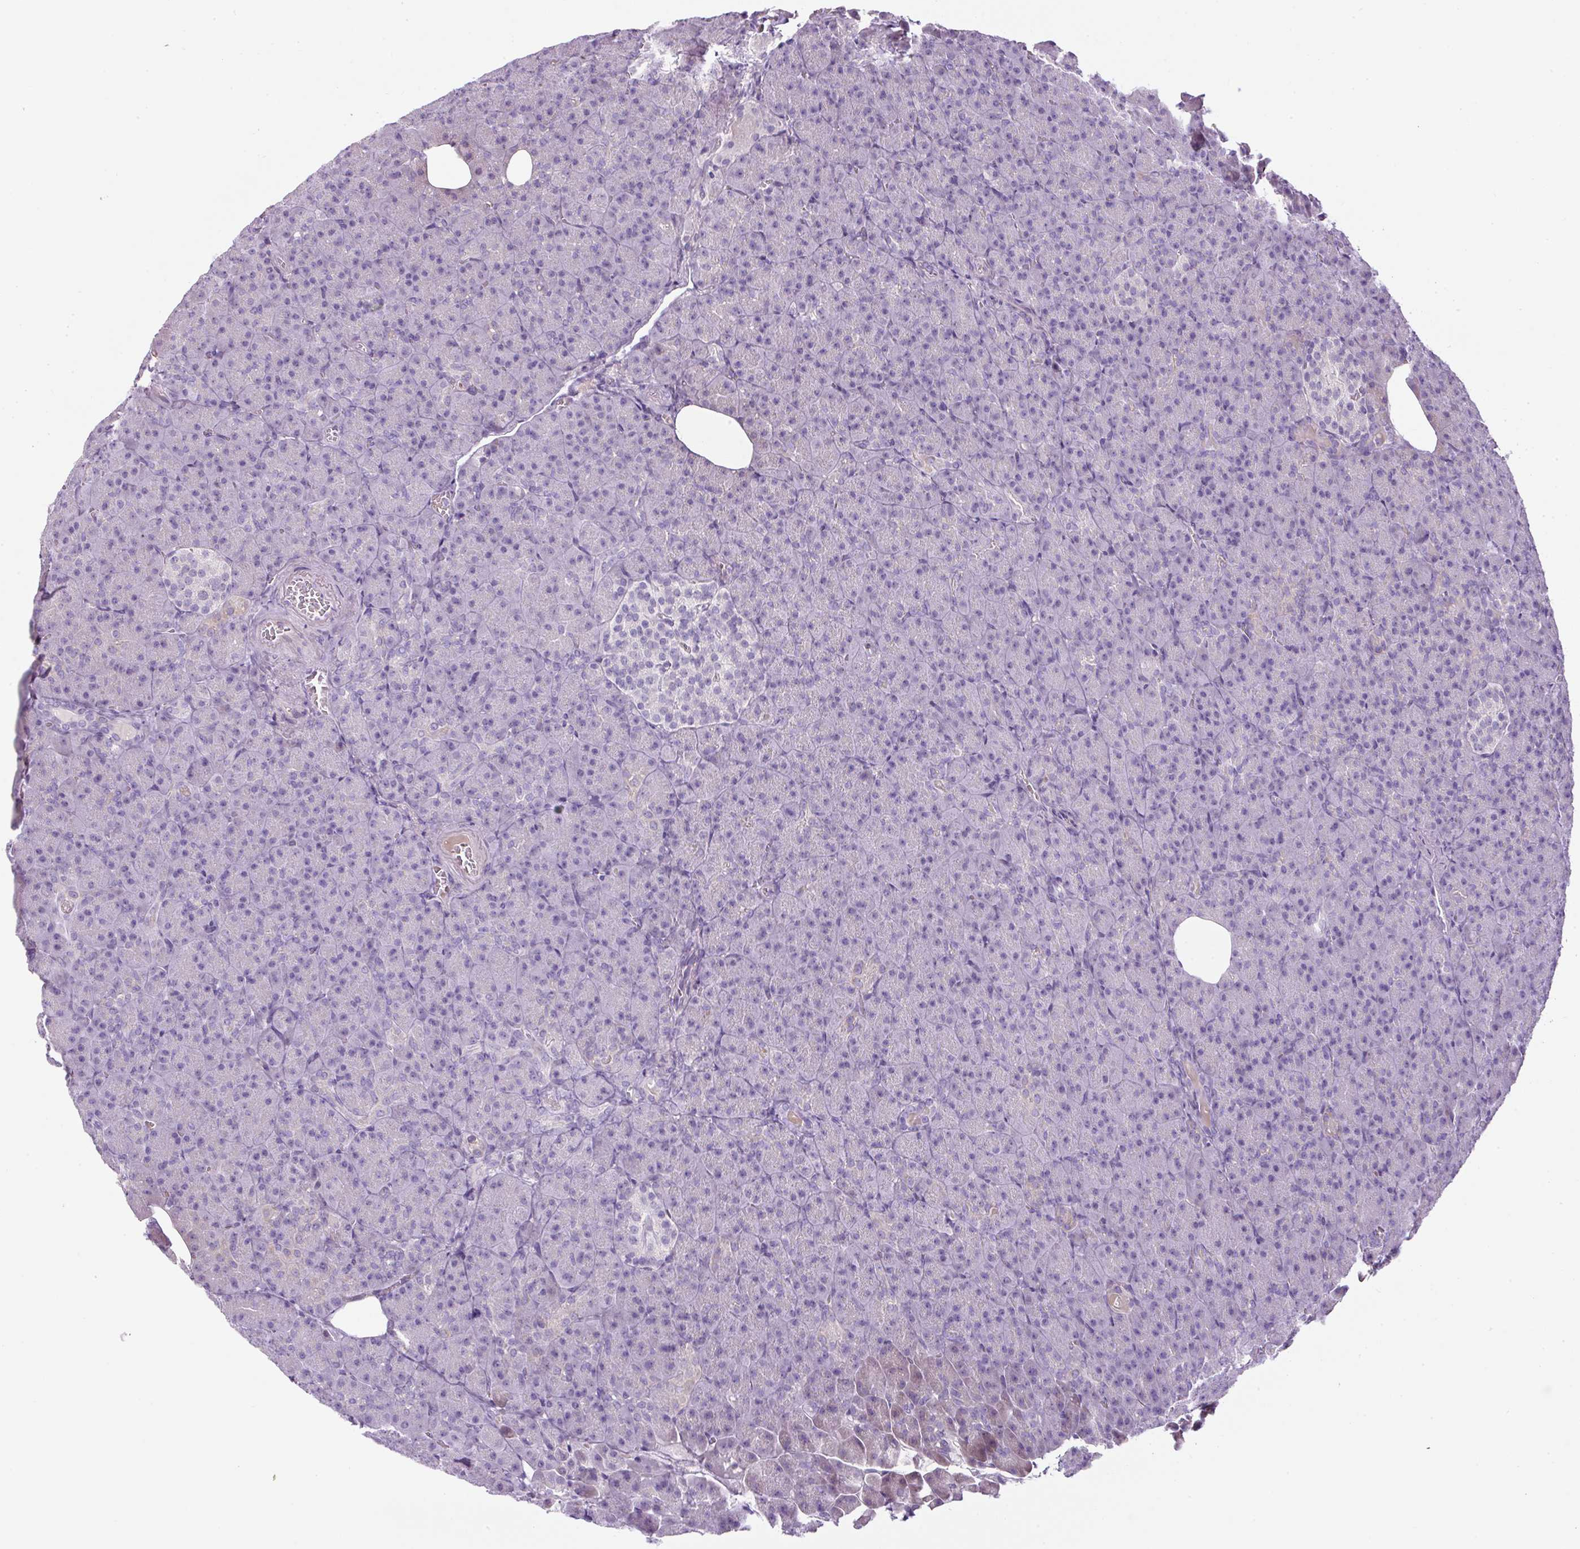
{"staining": {"intensity": "negative", "quantity": "none", "location": "none"}, "tissue": "pancreas", "cell_type": "Exocrine glandular cells", "image_type": "normal", "snomed": [{"axis": "morphology", "description": "Normal tissue, NOS"}, {"axis": "topography", "description": "Pancreas"}], "caption": "High power microscopy photomicrograph of an immunohistochemistry histopathology image of benign pancreas, revealing no significant expression in exocrine glandular cells.", "gene": "FGFBP3", "patient": {"sex": "female", "age": 74}}